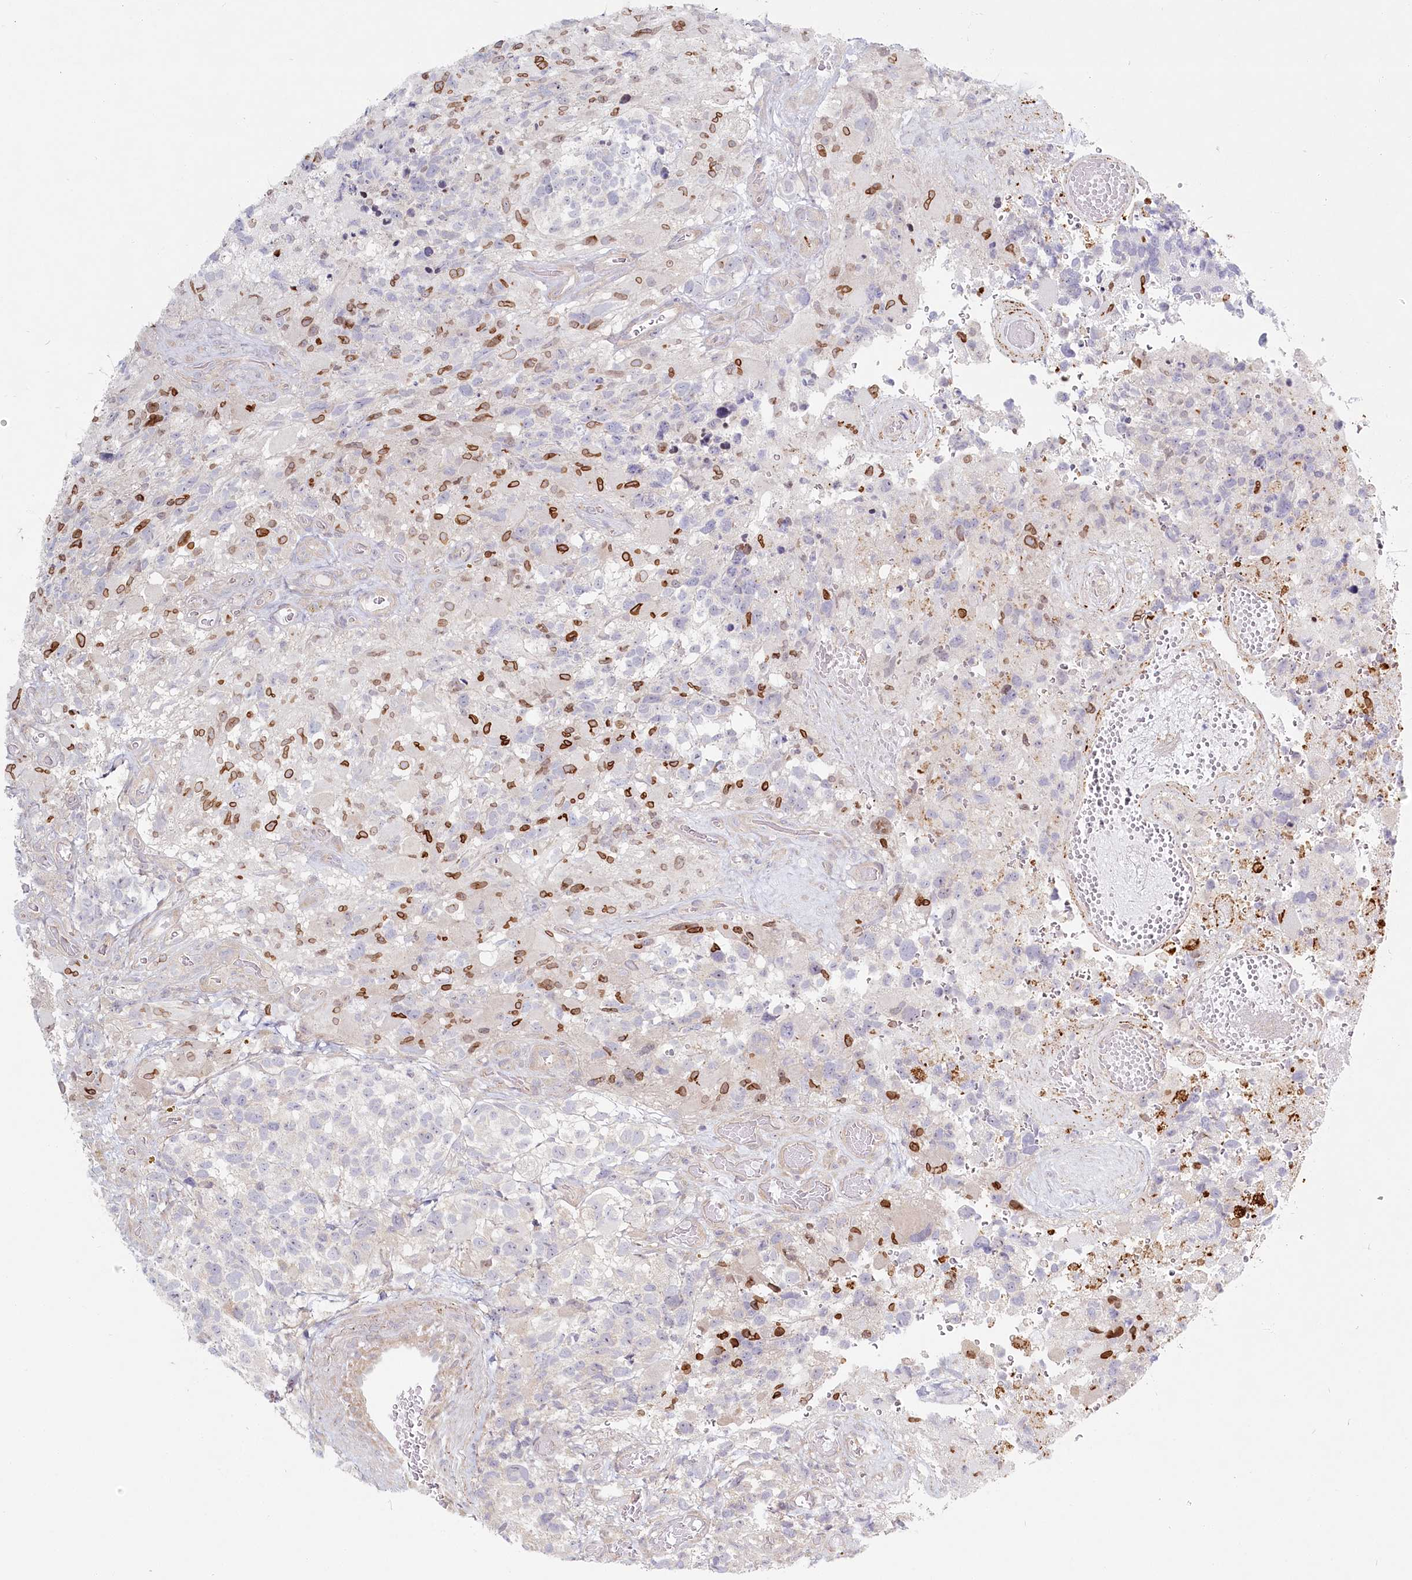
{"staining": {"intensity": "moderate", "quantity": "<25%", "location": "cytoplasmic/membranous,nuclear"}, "tissue": "glioma", "cell_type": "Tumor cells", "image_type": "cancer", "snomed": [{"axis": "morphology", "description": "Glioma, malignant, High grade"}, {"axis": "topography", "description": "Brain"}], "caption": "Protein expression analysis of human glioma reveals moderate cytoplasmic/membranous and nuclear positivity in about <25% of tumor cells. (DAB (3,3'-diaminobenzidine) IHC with brightfield microscopy, high magnification).", "gene": "SPINK13", "patient": {"sex": "male", "age": 69}}